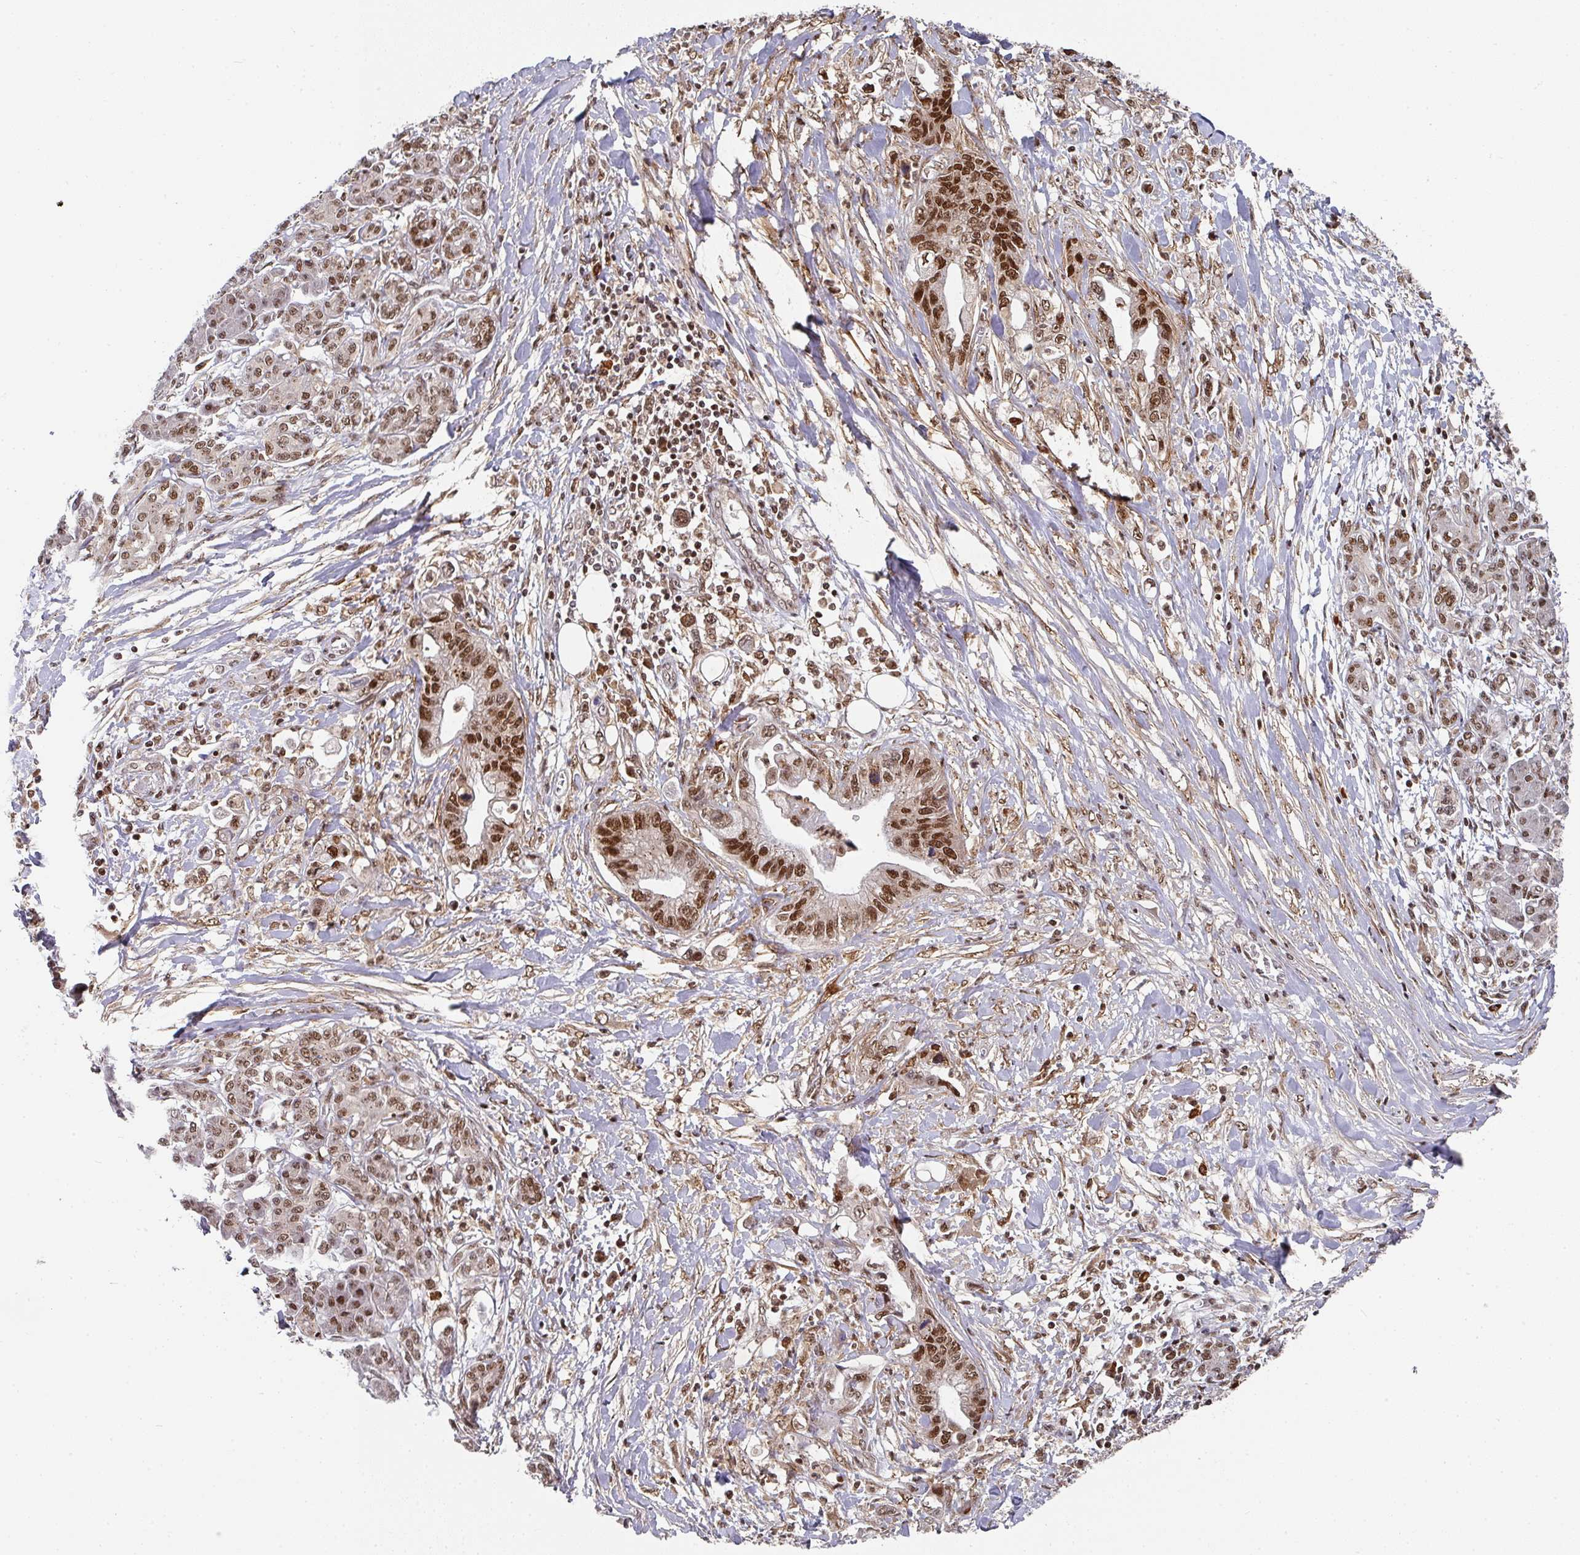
{"staining": {"intensity": "strong", "quantity": ">75%", "location": "nuclear"}, "tissue": "pancreatic cancer", "cell_type": "Tumor cells", "image_type": "cancer", "snomed": [{"axis": "morphology", "description": "Adenocarcinoma, NOS"}, {"axis": "topography", "description": "Pancreas"}], "caption": "An immunohistochemistry (IHC) micrograph of neoplastic tissue is shown. Protein staining in brown highlights strong nuclear positivity in pancreatic cancer (adenocarcinoma) within tumor cells.", "gene": "DIDO1", "patient": {"sex": "male", "age": 61}}